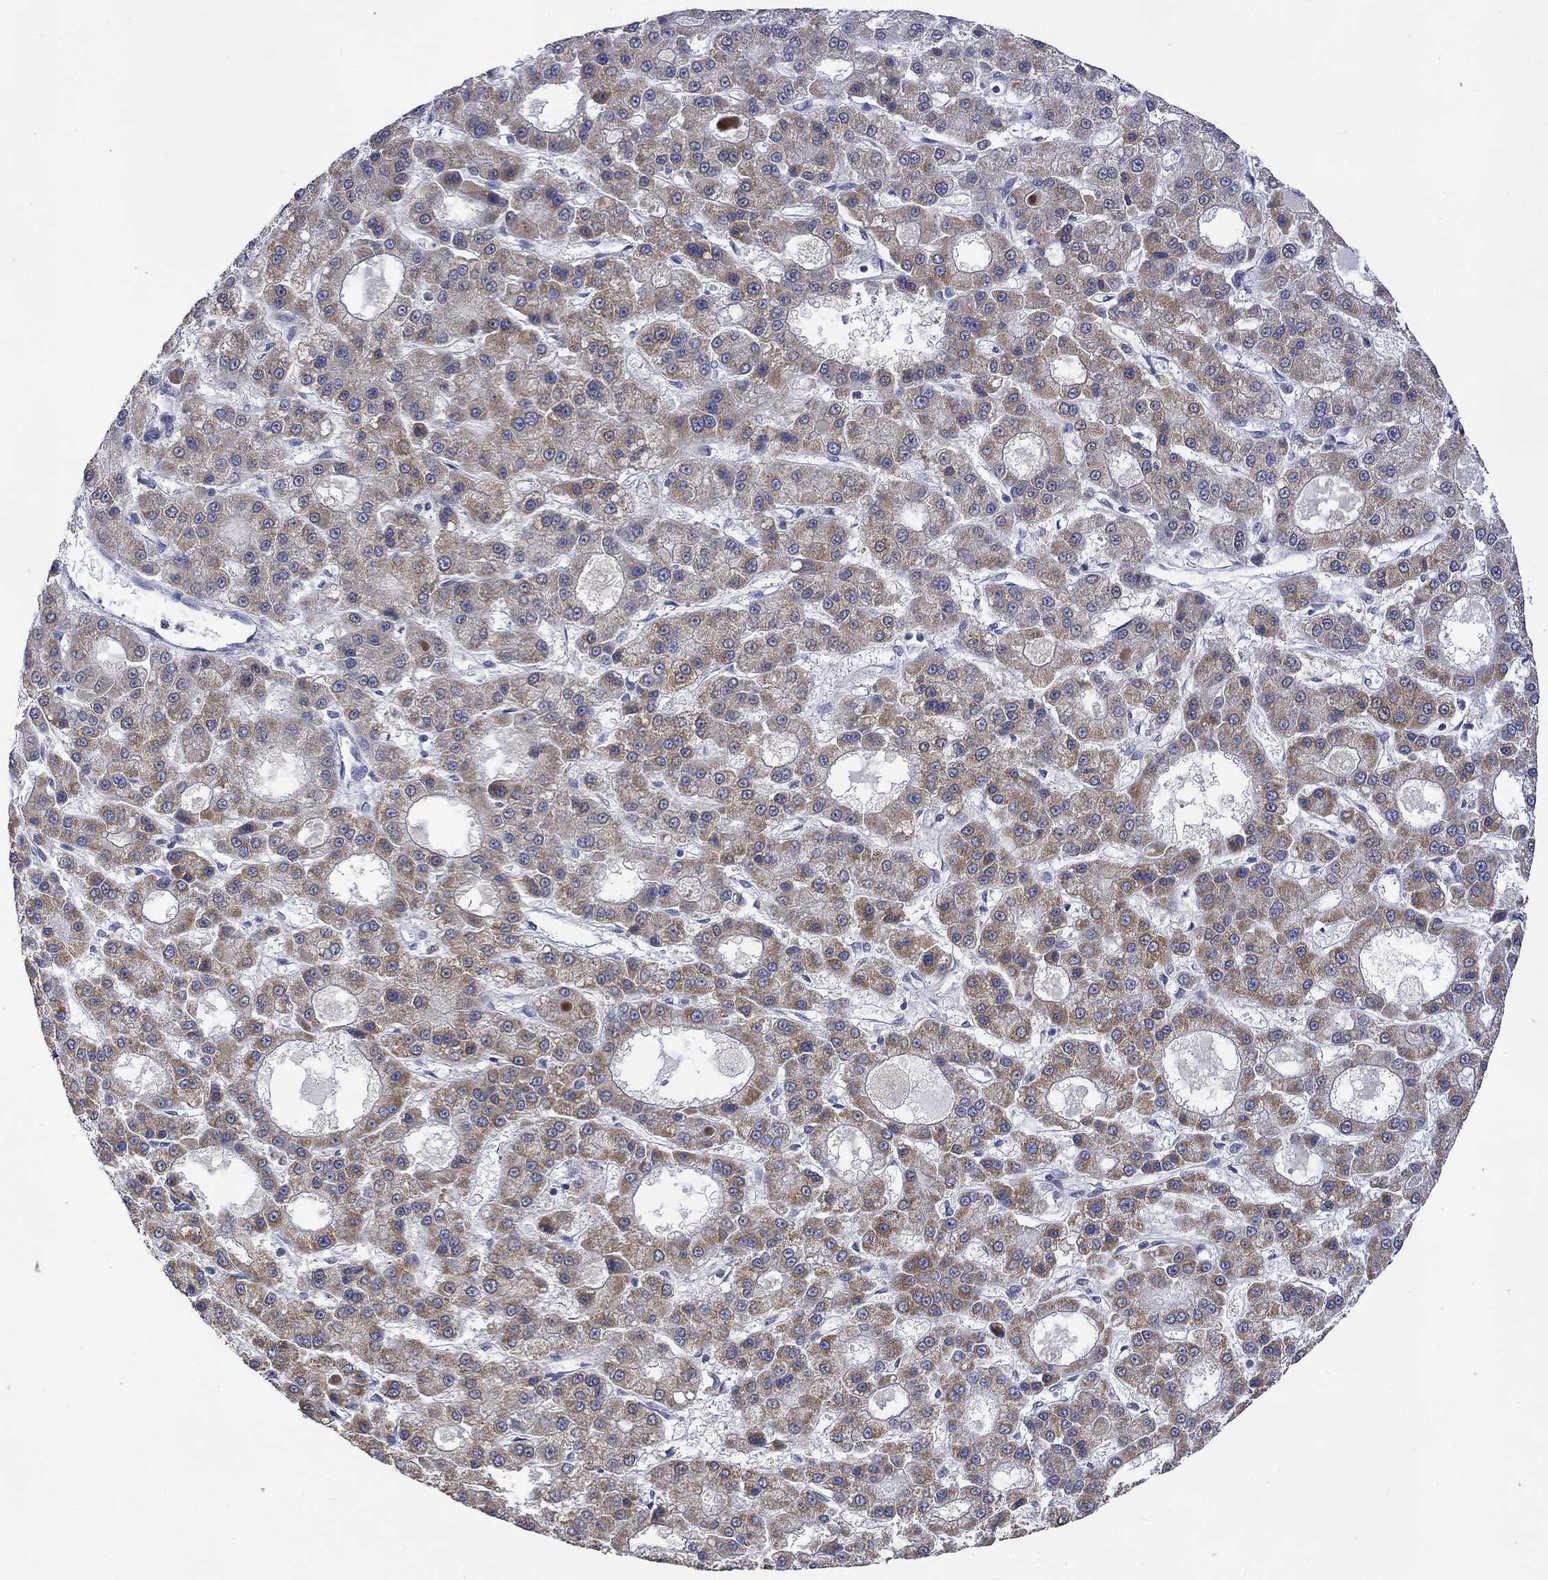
{"staining": {"intensity": "moderate", "quantity": ">75%", "location": "cytoplasmic/membranous"}, "tissue": "liver cancer", "cell_type": "Tumor cells", "image_type": "cancer", "snomed": [{"axis": "morphology", "description": "Carcinoma, Hepatocellular, NOS"}, {"axis": "topography", "description": "Liver"}], "caption": "Liver cancer stained with DAB (3,3'-diaminobenzidine) immunohistochemistry demonstrates medium levels of moderate cytoplasmic/membranous positivity in approximately >75% of tumor cells. Immunohistochemistry (ihc) stains the protein in brown and the nuclei are stained blue.", "gene": "SLC48A1", "patient": {"sex": "male", "age": 70}}